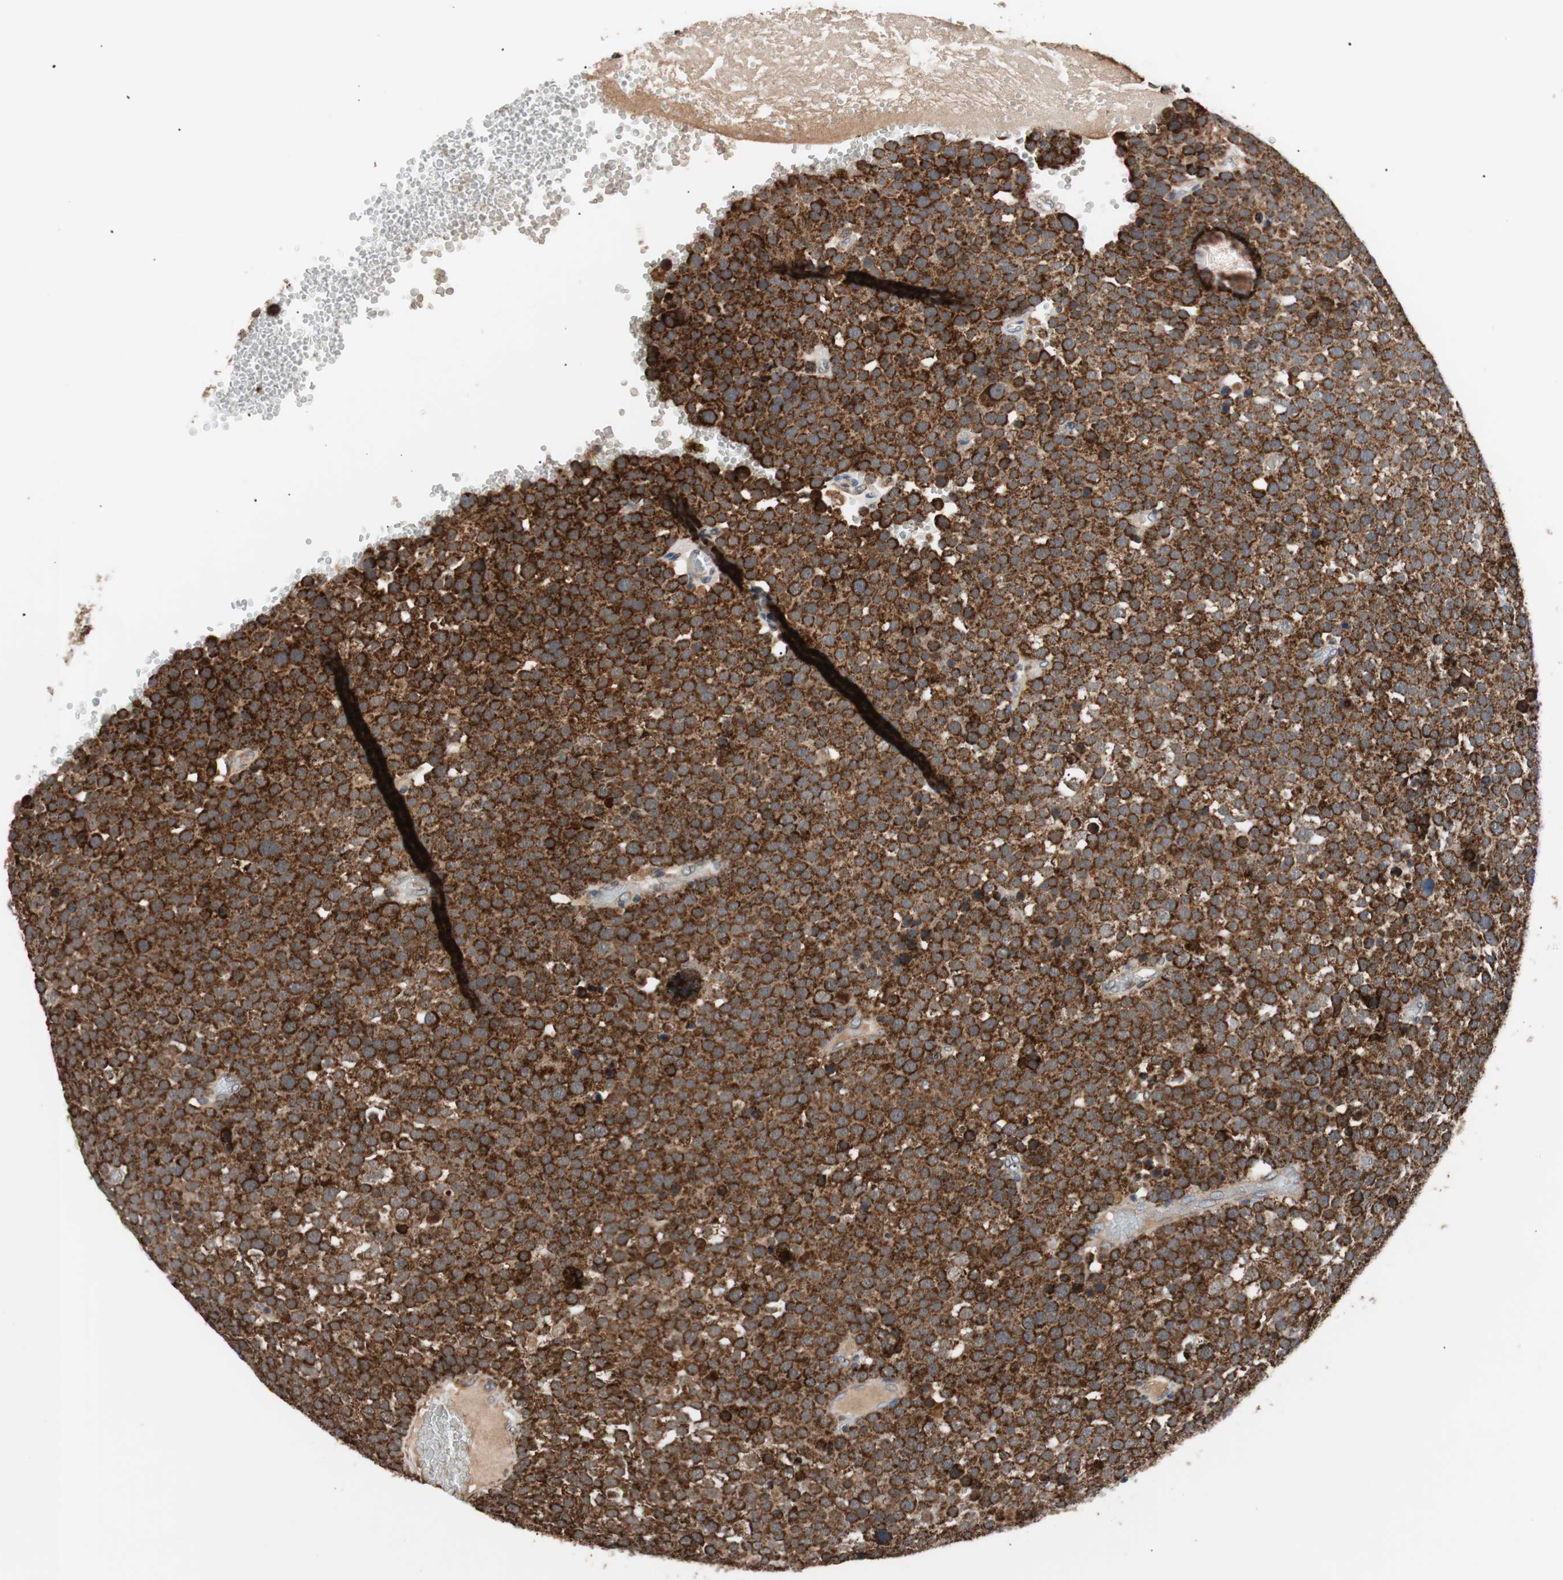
{"staining": {"intensity": "strong", "quantity": ">75%", "location": "cytoplasmic/membranous"}, "tissue": "testis cancer", "cell_type": "Tumor cells", "image_type": "cancer", "snomed": [{"axis": "morphology", "description": "Seminoma, NOS"}, {"axis": "topography", "description": "Testis"}], "caption": "Testis cancer (seminoma) stained with a protein marker shows strong staining in tumor cells.", "gene": "PITRM1", "patient": {"sex": "male", "age": 71}}